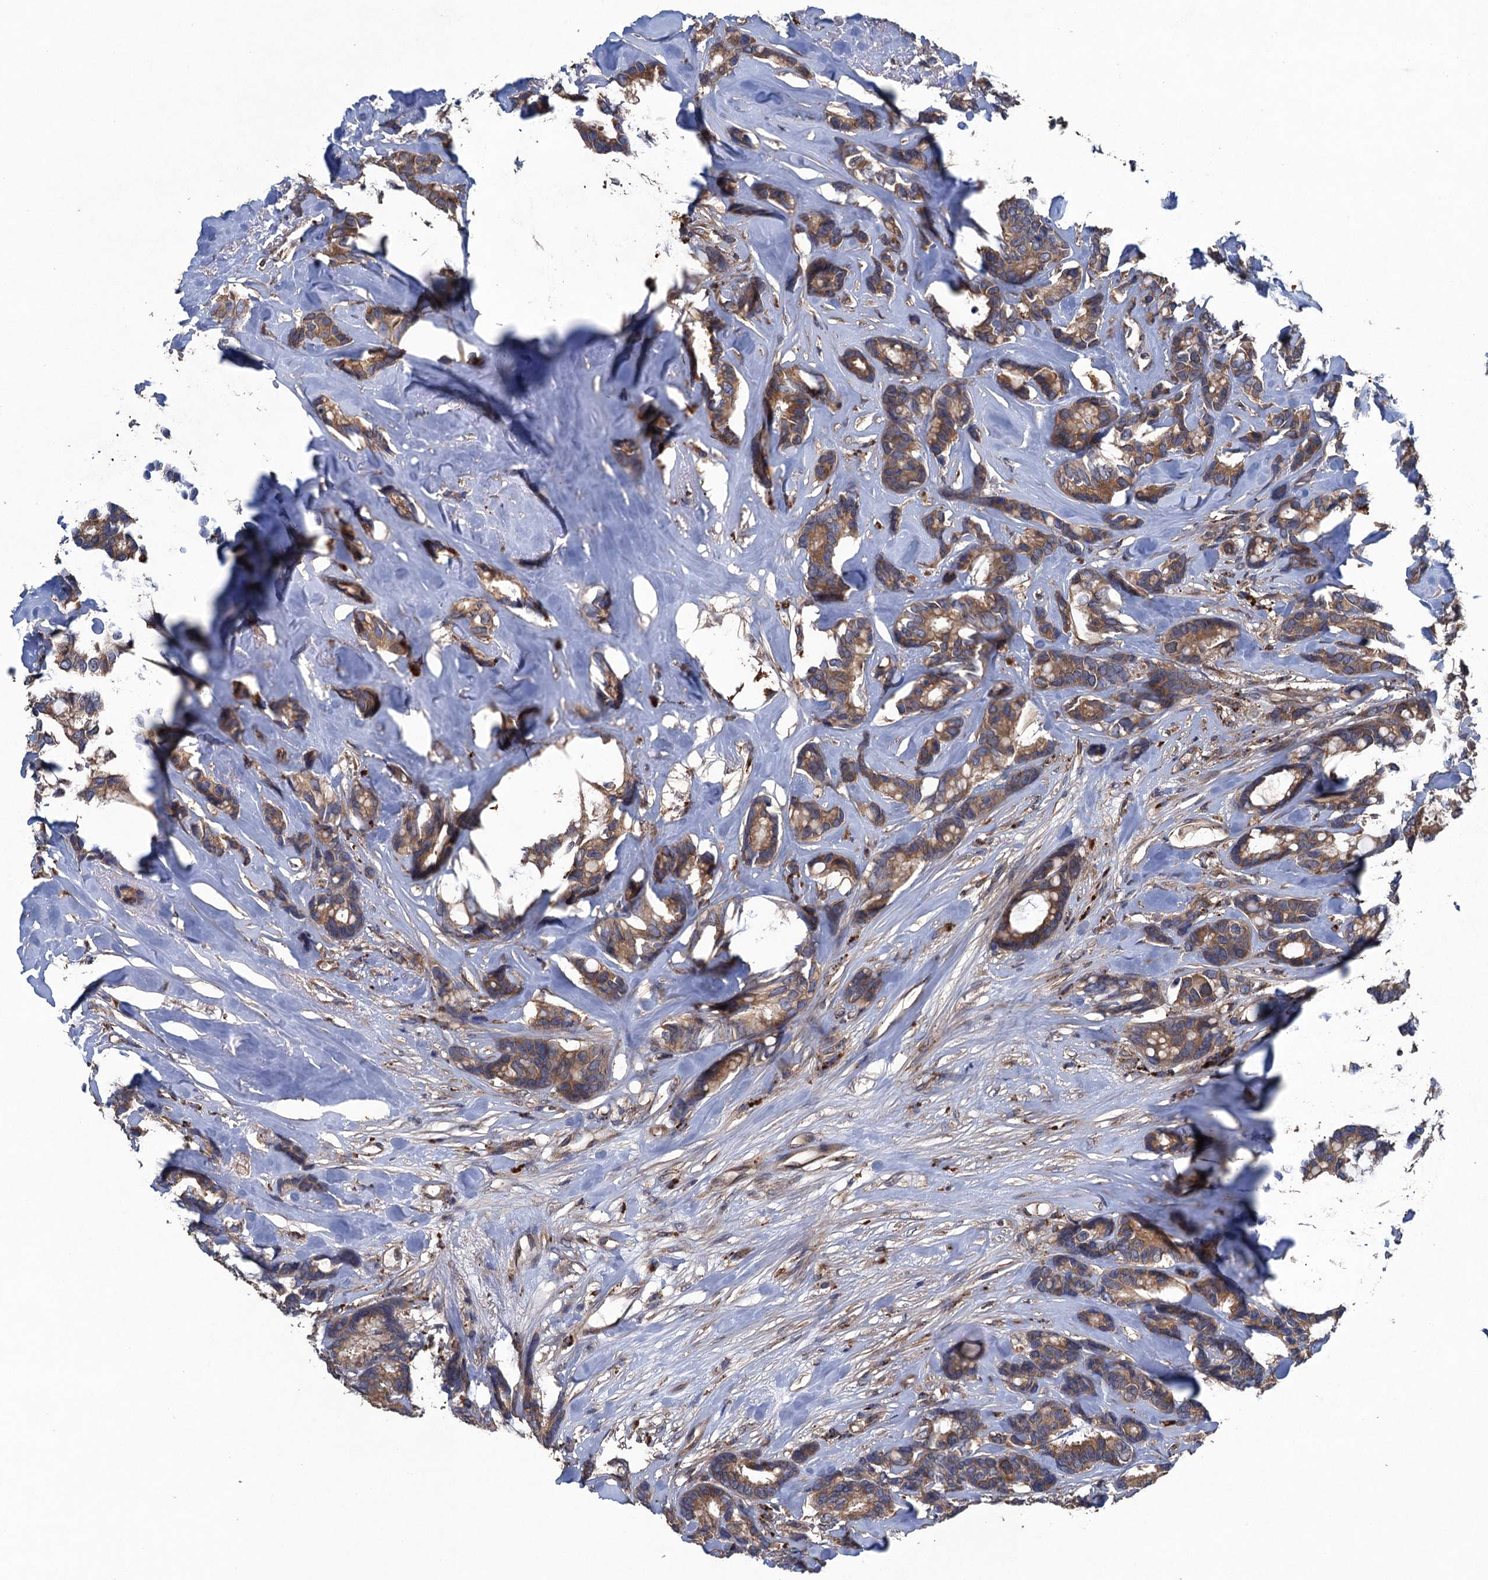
{"staining": {"intensity": "moderate", "quantity": ">75%", "location": "cytoplasmic/membranous"}, "tissue": "breast cancer", "cell_type": "Tumor cells", "image_type": "cancer", "snomed": [{"axis": "morphology", "description": "Duct carcinoma"}, {"axis": "topography", "description": "Breast"}], "caption": "This photomicrograph displays immunohistochemistry (IHC) staining of breast cancer, with medium moderate cytoplasmic/membranous staining in approximately >75% of tumor cells.", "gene": "CNTN5", "patient": {"sex": "female", "age": 87}}